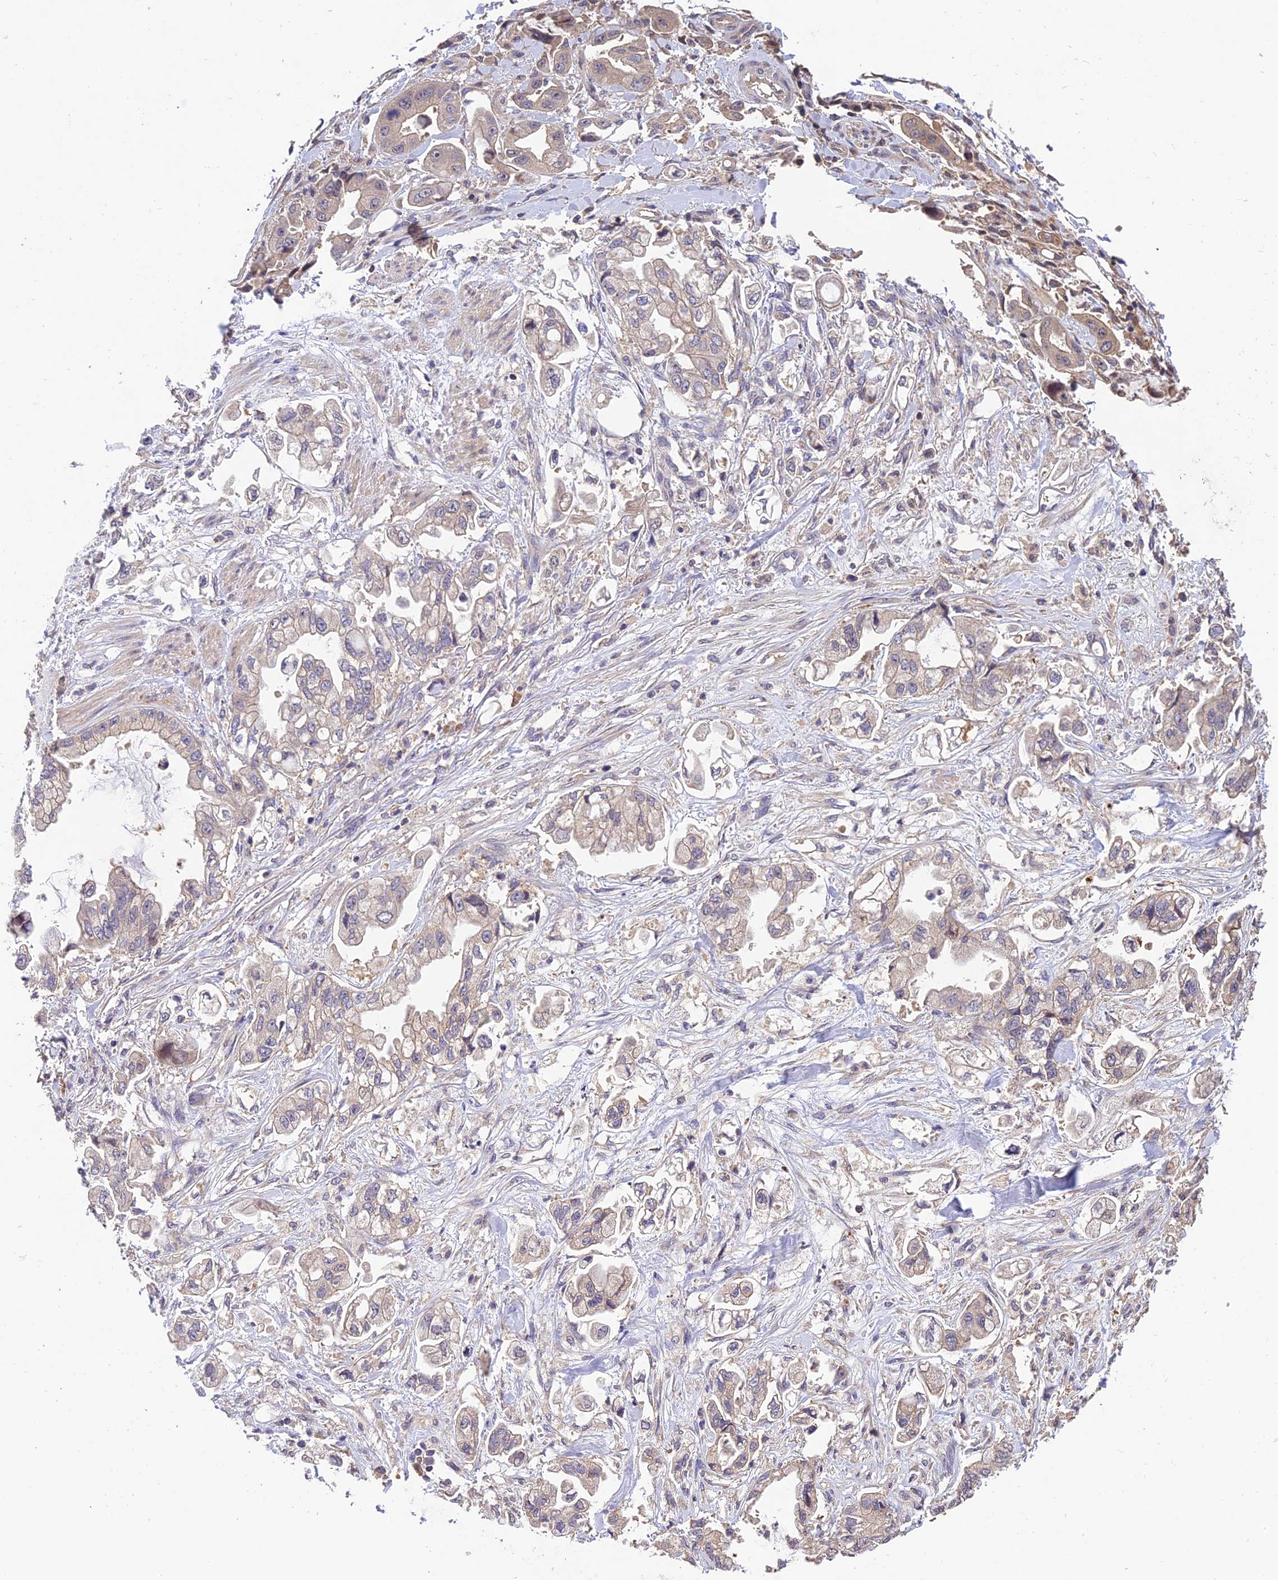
{"staining": {"intensity": "weak", "quantity": "<25%", "location": "cytoplasmic/membranous"}, "tissue": "stomach cancer", "cell_type": "Tumor cells", "image_type": "cancer", "snomed": [{"axis": "morphology", "description": "Adenocarcinoma, NOS"}, {"axis": "topography", "description": "Stomach"}], "caption": "DAB immunohistochemical staining of stomach cancer (adenocarcinoma) reveals no significant positivity in tumor cells.", "gene": "DENND5B", "patient": {"sex": "male", "age": 62}}